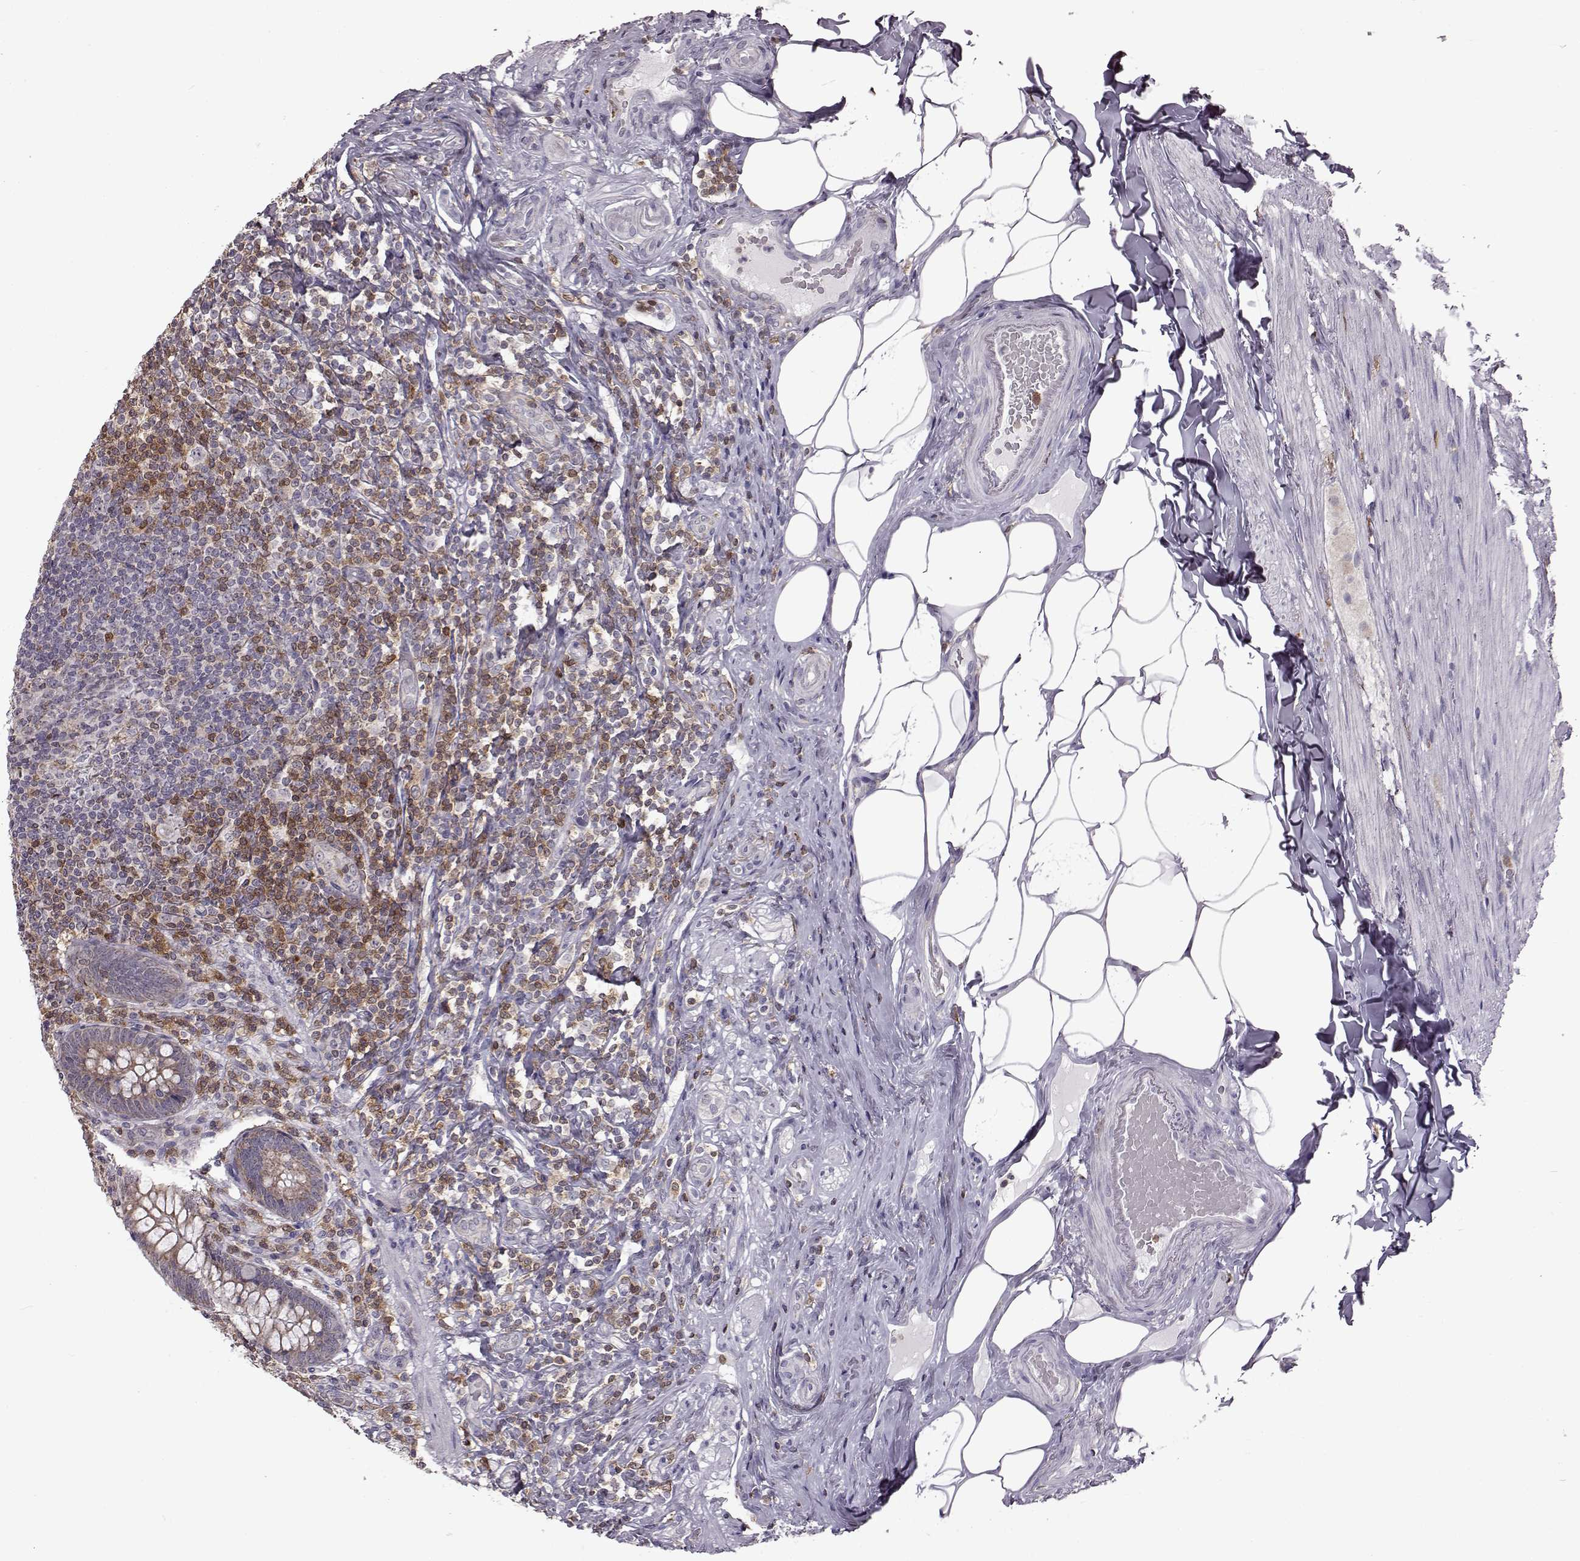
{"staining": {"intensity": "negative", "quantity": "none", "location": "none"}, "tissue": "appendix", "cell_type": "Glandular cells", "image_type": "normal", "snomed": [{"axis": "morphology", "description": "Normal tissue, NOS"}, {"axis": "topography", "description": "Appendix"}], "caption": "Human appendix stained for a protein using IHC exhibits no staining in glandular cells.", "gene": "DOK2", "patient": {"sex": "male", "age": 47}}